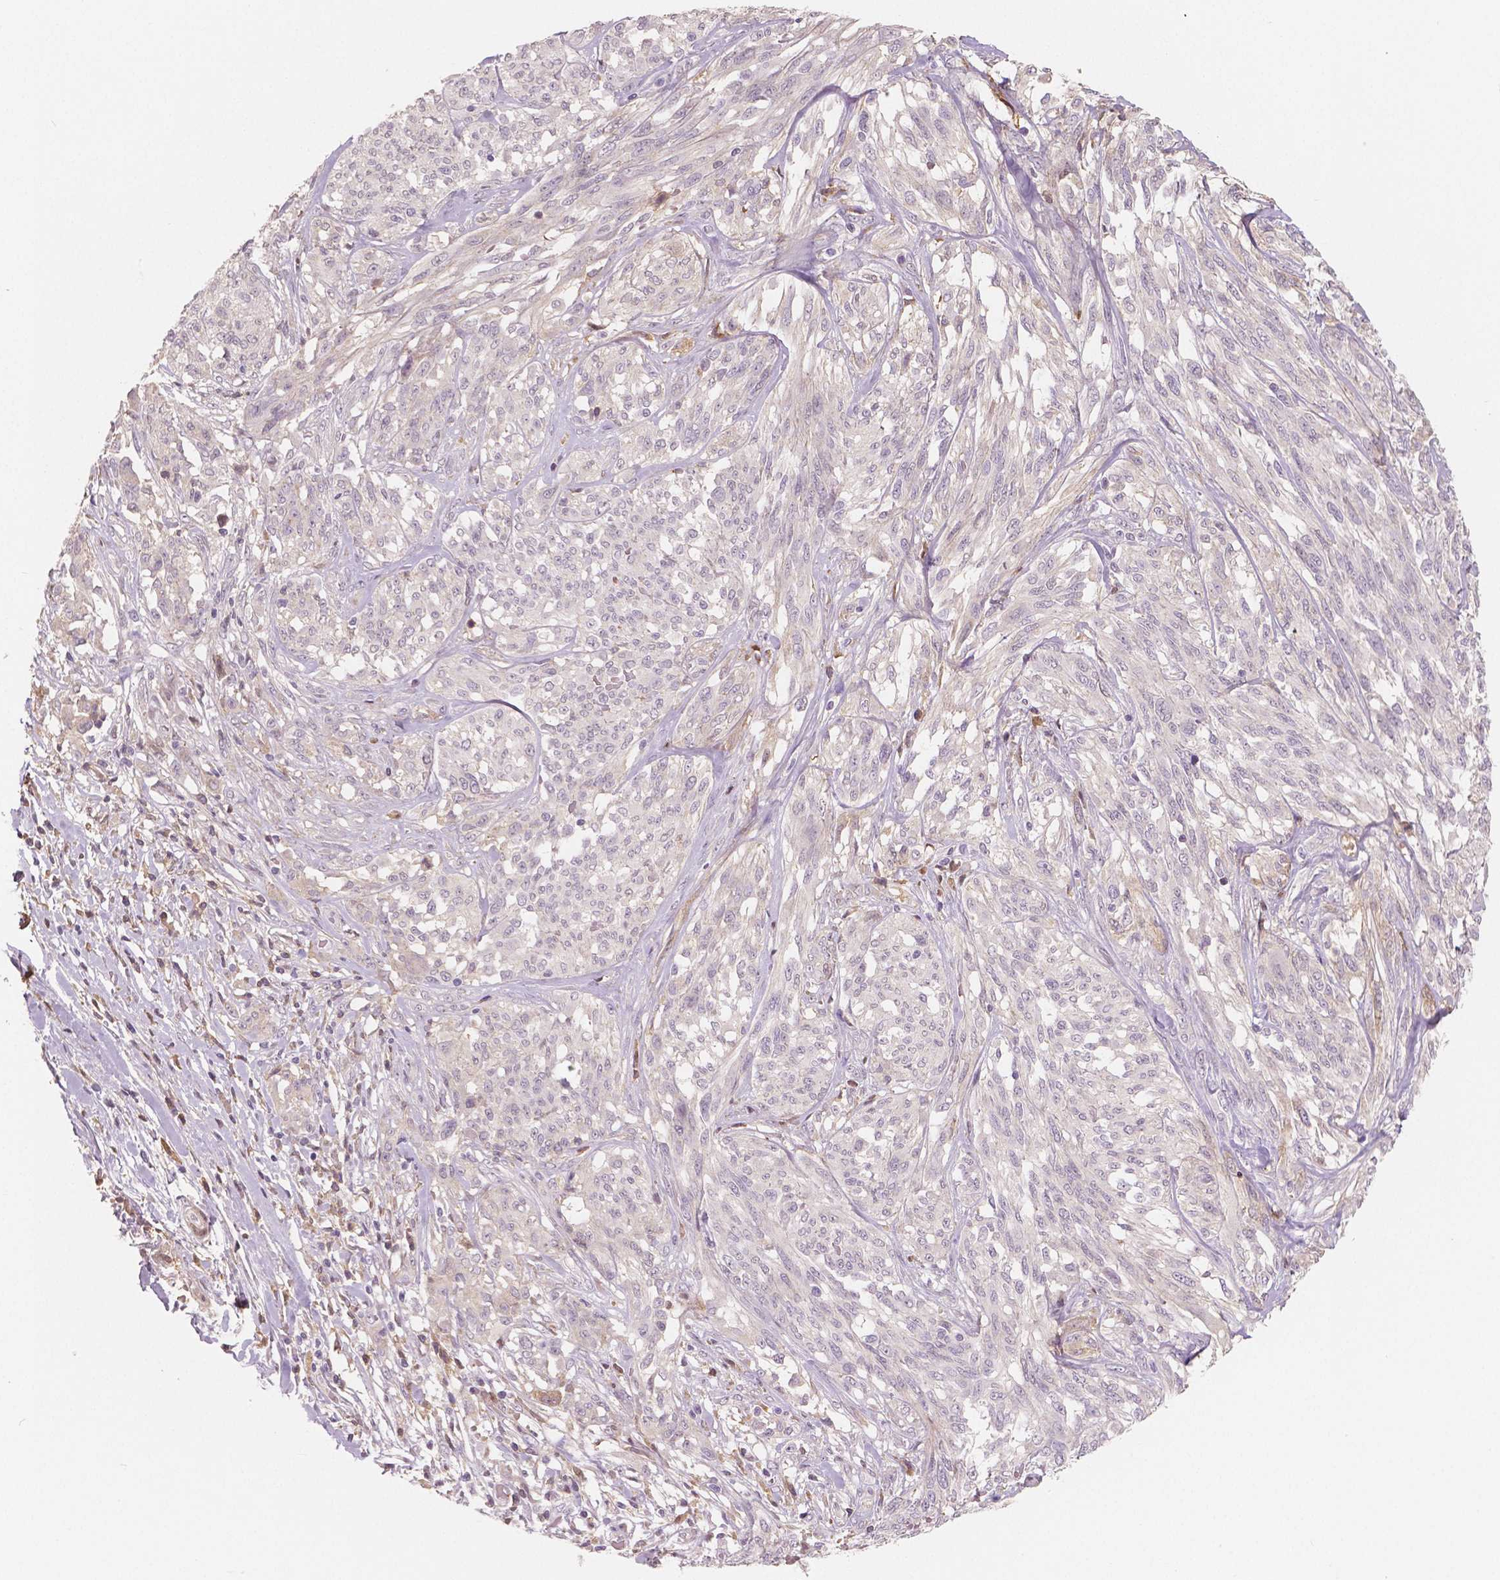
{"staining": {"intensity": "negative", "quantity": "none", "location": "none"}, "tissue": "melanoma", "cell_type": "Tumor cells", "image_type": "cancer", "snomed": [{"axis": "morphology", "description": "Malignant melanoma, NOS"}, {"axis": "topography", "description": "Skin"}], "caption": "Malignant melanoma stained for a protein using immunohistochemistry (IHC) exhibits no expression tumor cells.", "gene": "APOA4", "patient": {"sex": "female", "age": 91}}